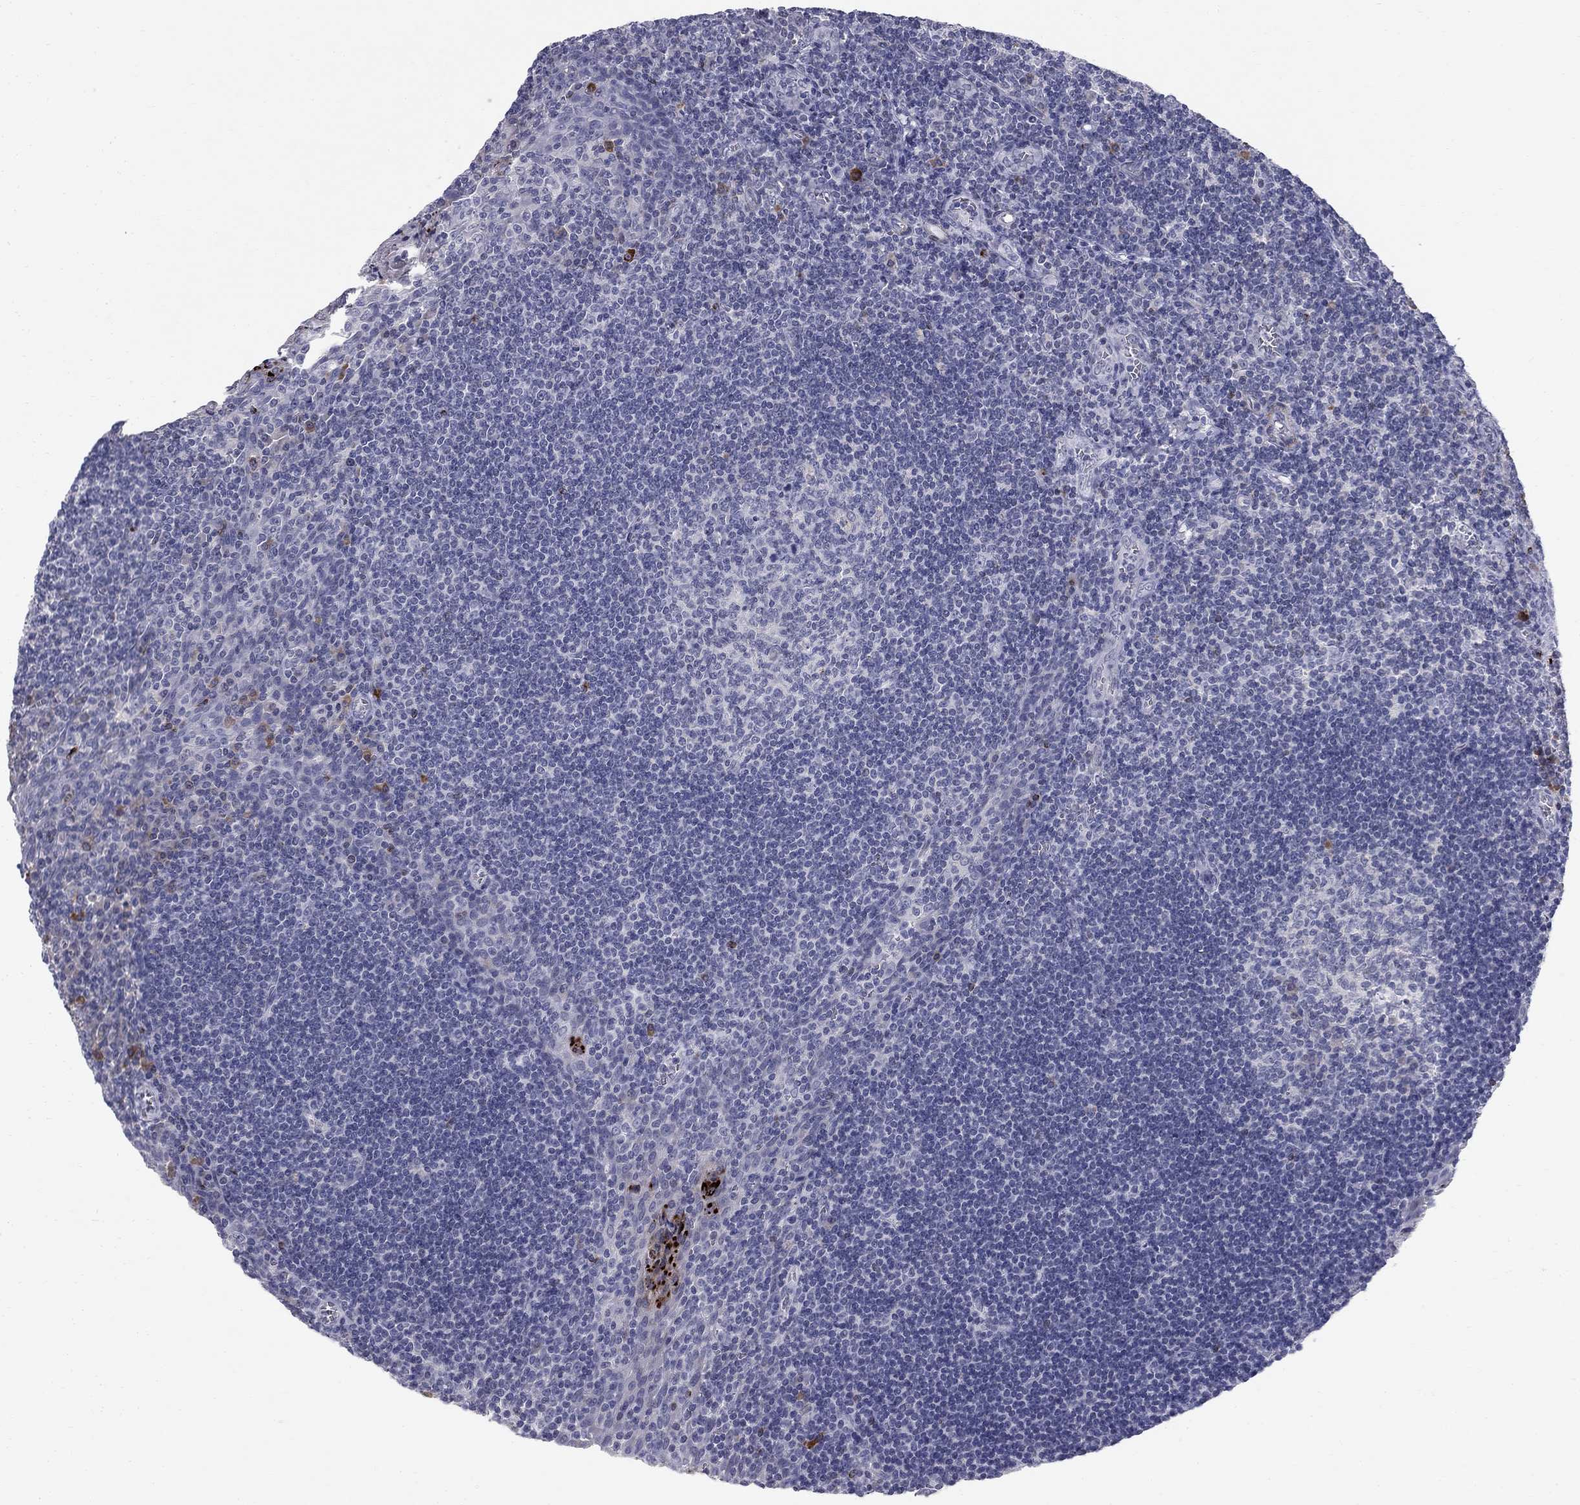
{"staining": {"intensity": "weak", "quantity": "<25%", "location": "cytoplasmic/membranous"}, "tissue": "tonsil", "cell_type": "Germinal center cells", "image_type": "normal", "snomed": [{"axis": "morphology", "description": "Normal tissue, NOS"}, {"axis": "morphology", "description": "Inflammation, NOS"}, {"axis": "topography", "description": "Tonsil"}], "caption": "Photomicrograph shows no significant protein positivity in germinal center cells of unremarkable tonsil.", "gene": "NTRK2", "patient": {"sex": "female", "age": 31}}